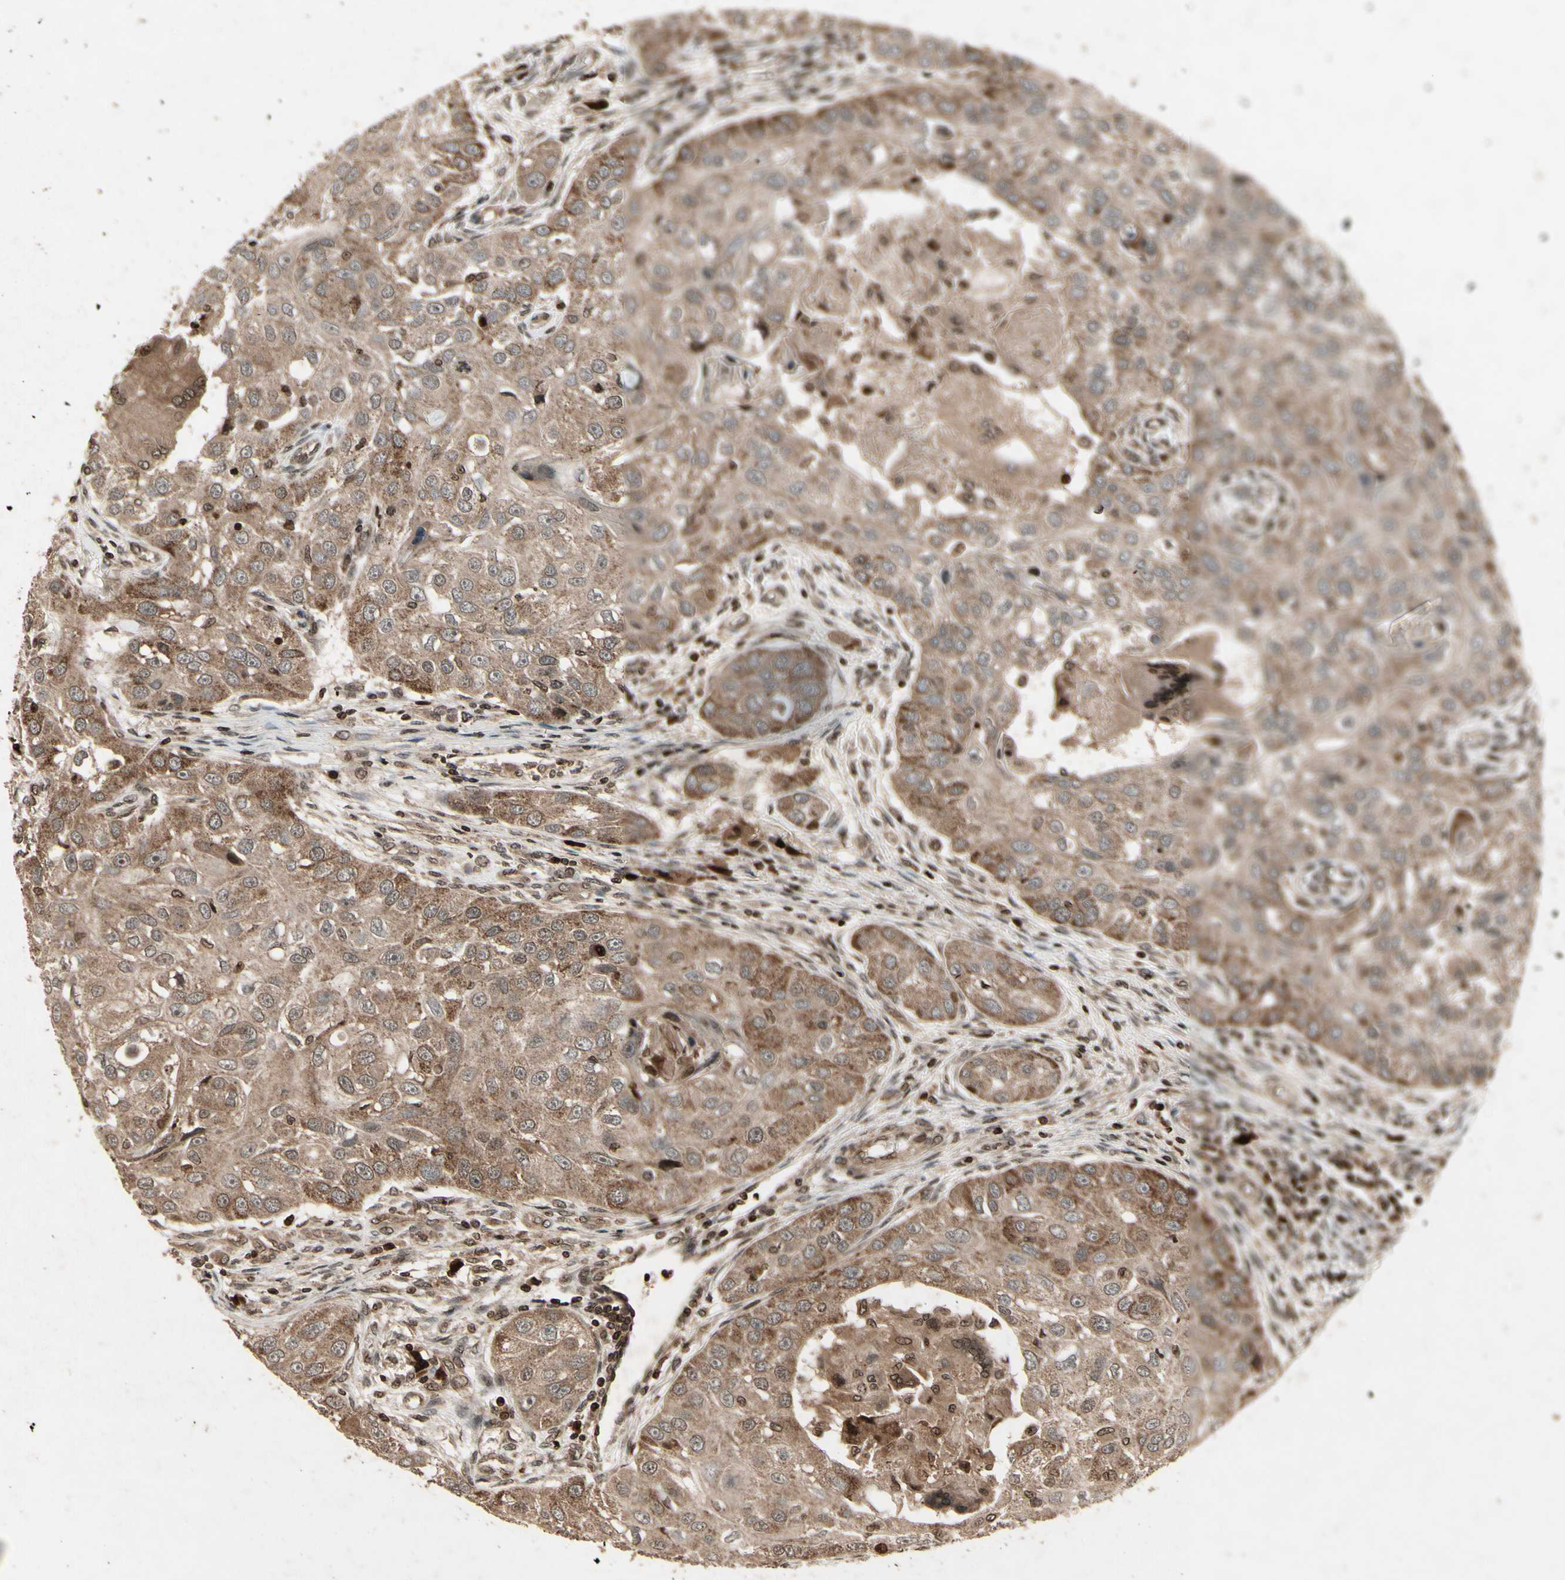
{"staining": {"intensity": "moderate", "quantity": ">75%", "location": "cytoplasmic/membranous"}, "tissue": "head and neck cancer", "cell_type": "Tumor cells", "image_type": "cancer", "snomed": [{"axis": "morphology", "description": "Normal tissue, NOS"}, {"axis": "morphology", "description": "Squamous cell carcinoma, NOS"}, {"axis": "topography", "description": "Skeletal muscle"}, {"axis": "topography", "description": "Head-Neck"}], "caption": "A brown stain highlights moderate cytoplasmic/membranous expression of a protein in human head and neck cancer tumor cells.", "gene": "GLRX", "patient": {"sex": "male", "age": 51}}